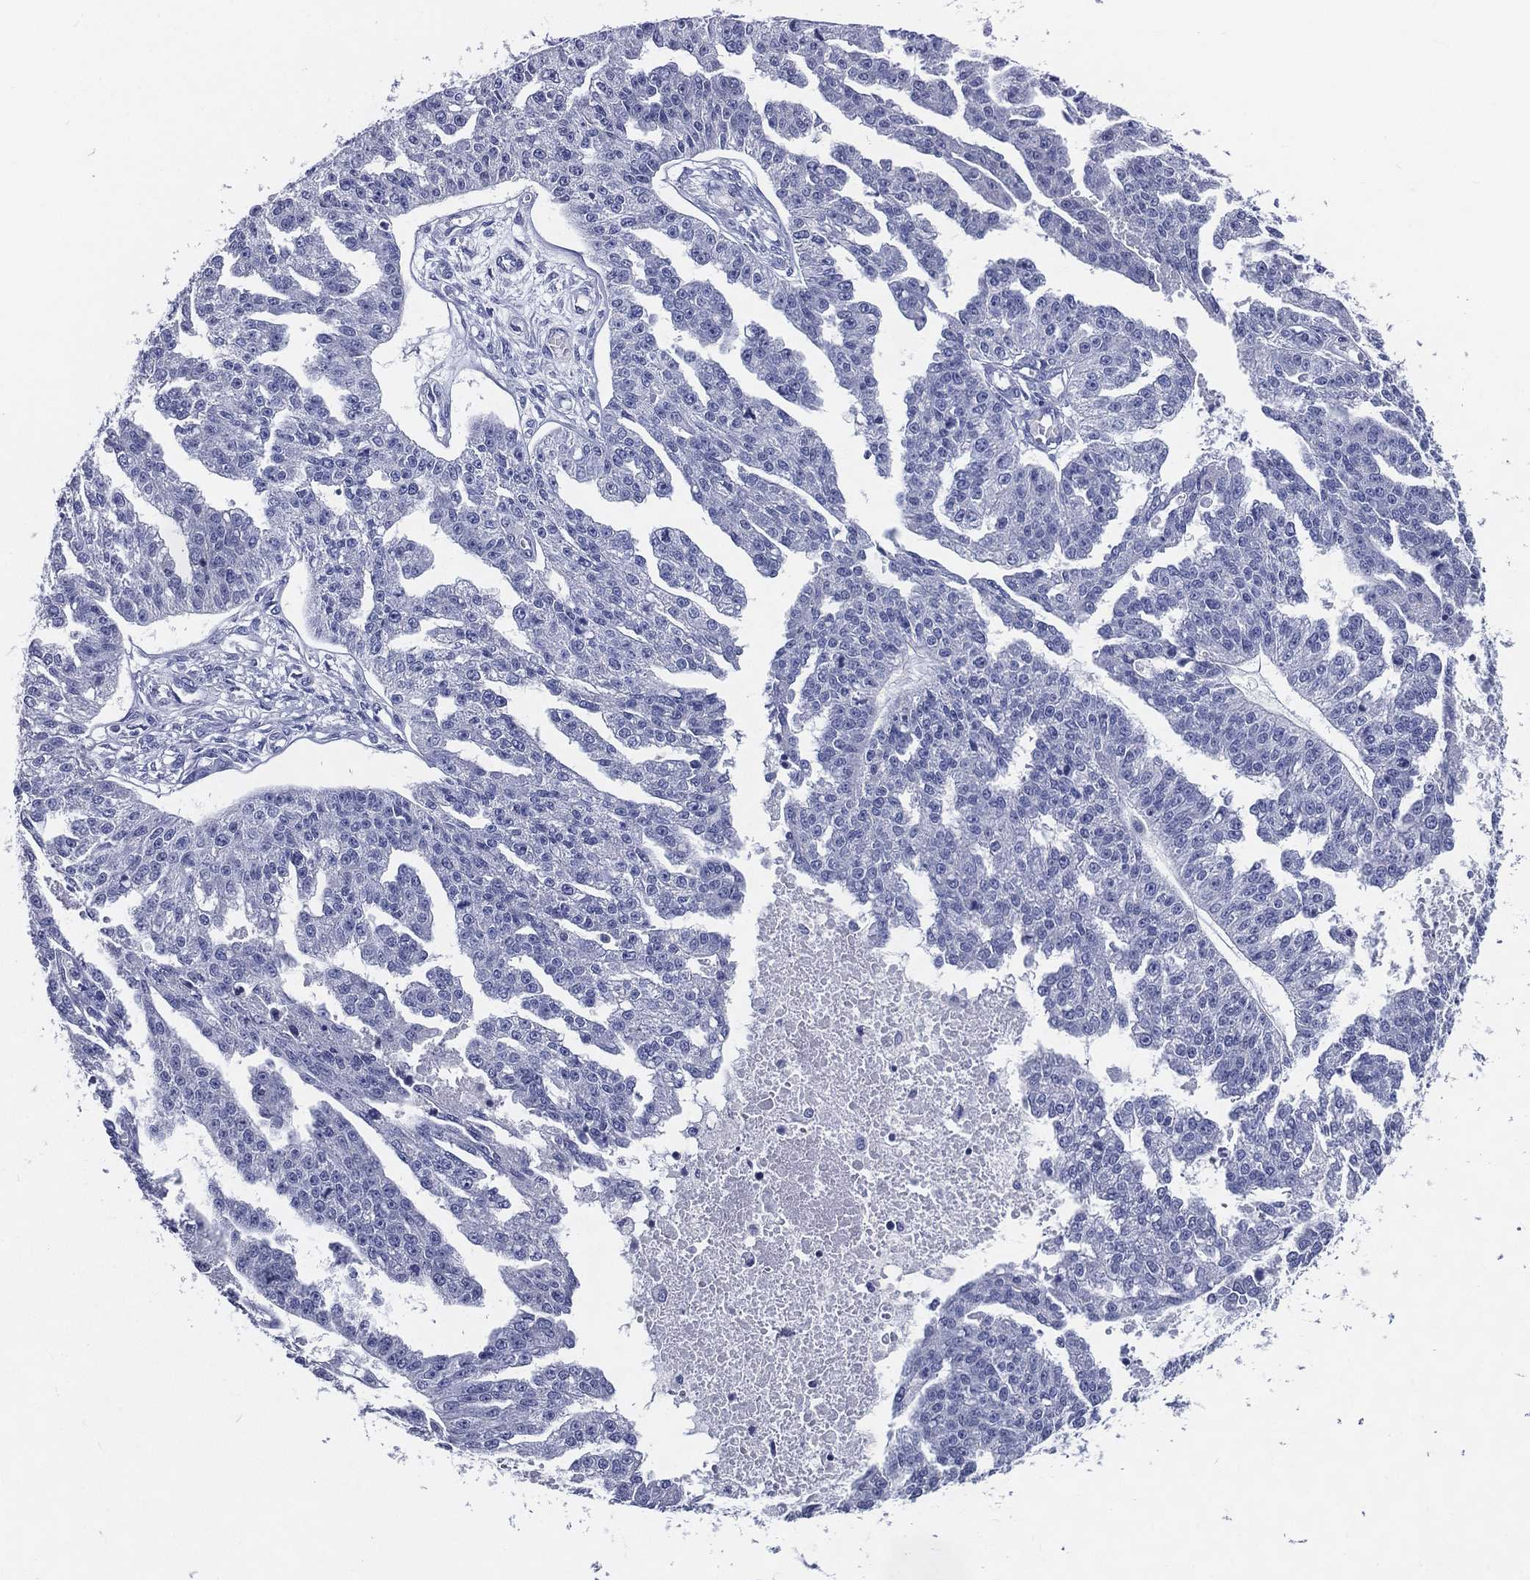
{"staining": {"intensity": "negative", "quantity": "none", "location": "none"}, "tissue": "ovarian cancer", "cell_type": "Tumor cells", "image_type": "cancer", "snomed": [{"axis": "morphology", "description": "Cystadenocarcinoma, serous, NOS"}, {"axis": "topography", "description": "Ovary"}], "caption": "Tumor cells show no significant positivity in ovarian serous cystadenocarcinoma.", "gene": "ACE2", "patient": {"sex": "female", "age": 58}}